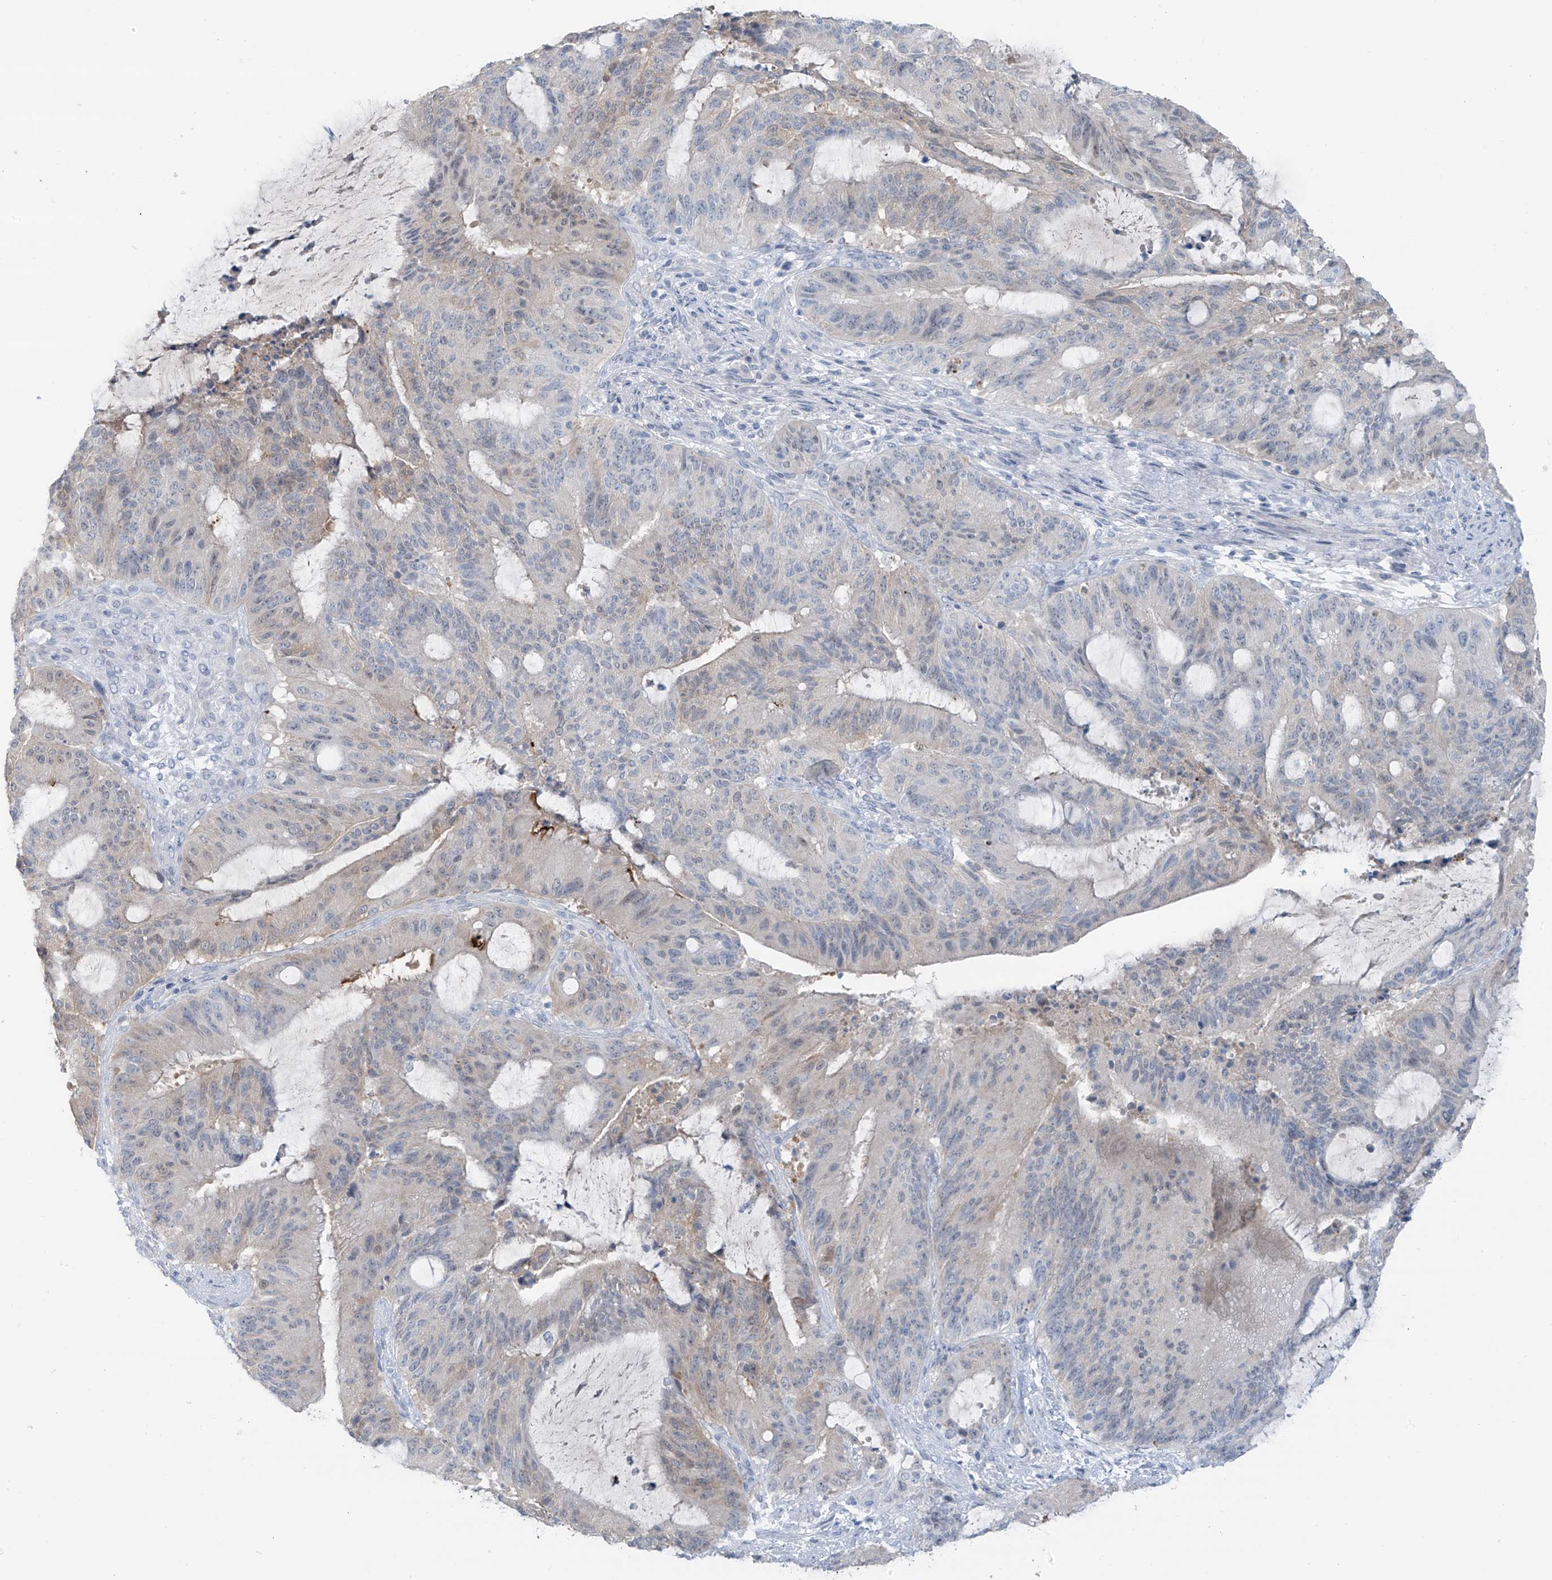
{"staining": {"intensity": "weak", "quantity": "<25%", "location": "cytoplasmic/membranous"}, "tissue": "liver cancer", "cell_type": "Tumor cells", "image_type": "cancer", "snomed": [{"axis": "morphology", "description": "Normal tissue, NOS"}, {"axis": "morphology", "description": "Cholangiocarcinoma"}, {"axis": "topography", "description": "Liver"}, {"axis": "topography", "description": "Peripheral nerve tissue"}], "caption": "There is no significant positivity in tumor cells of liver cancer (cholangiocarcinoma). (IHC, brightfield microscopy, high magnification).", "gene": "ZNF793", "patient": {"sex": "female", "age": 73}}